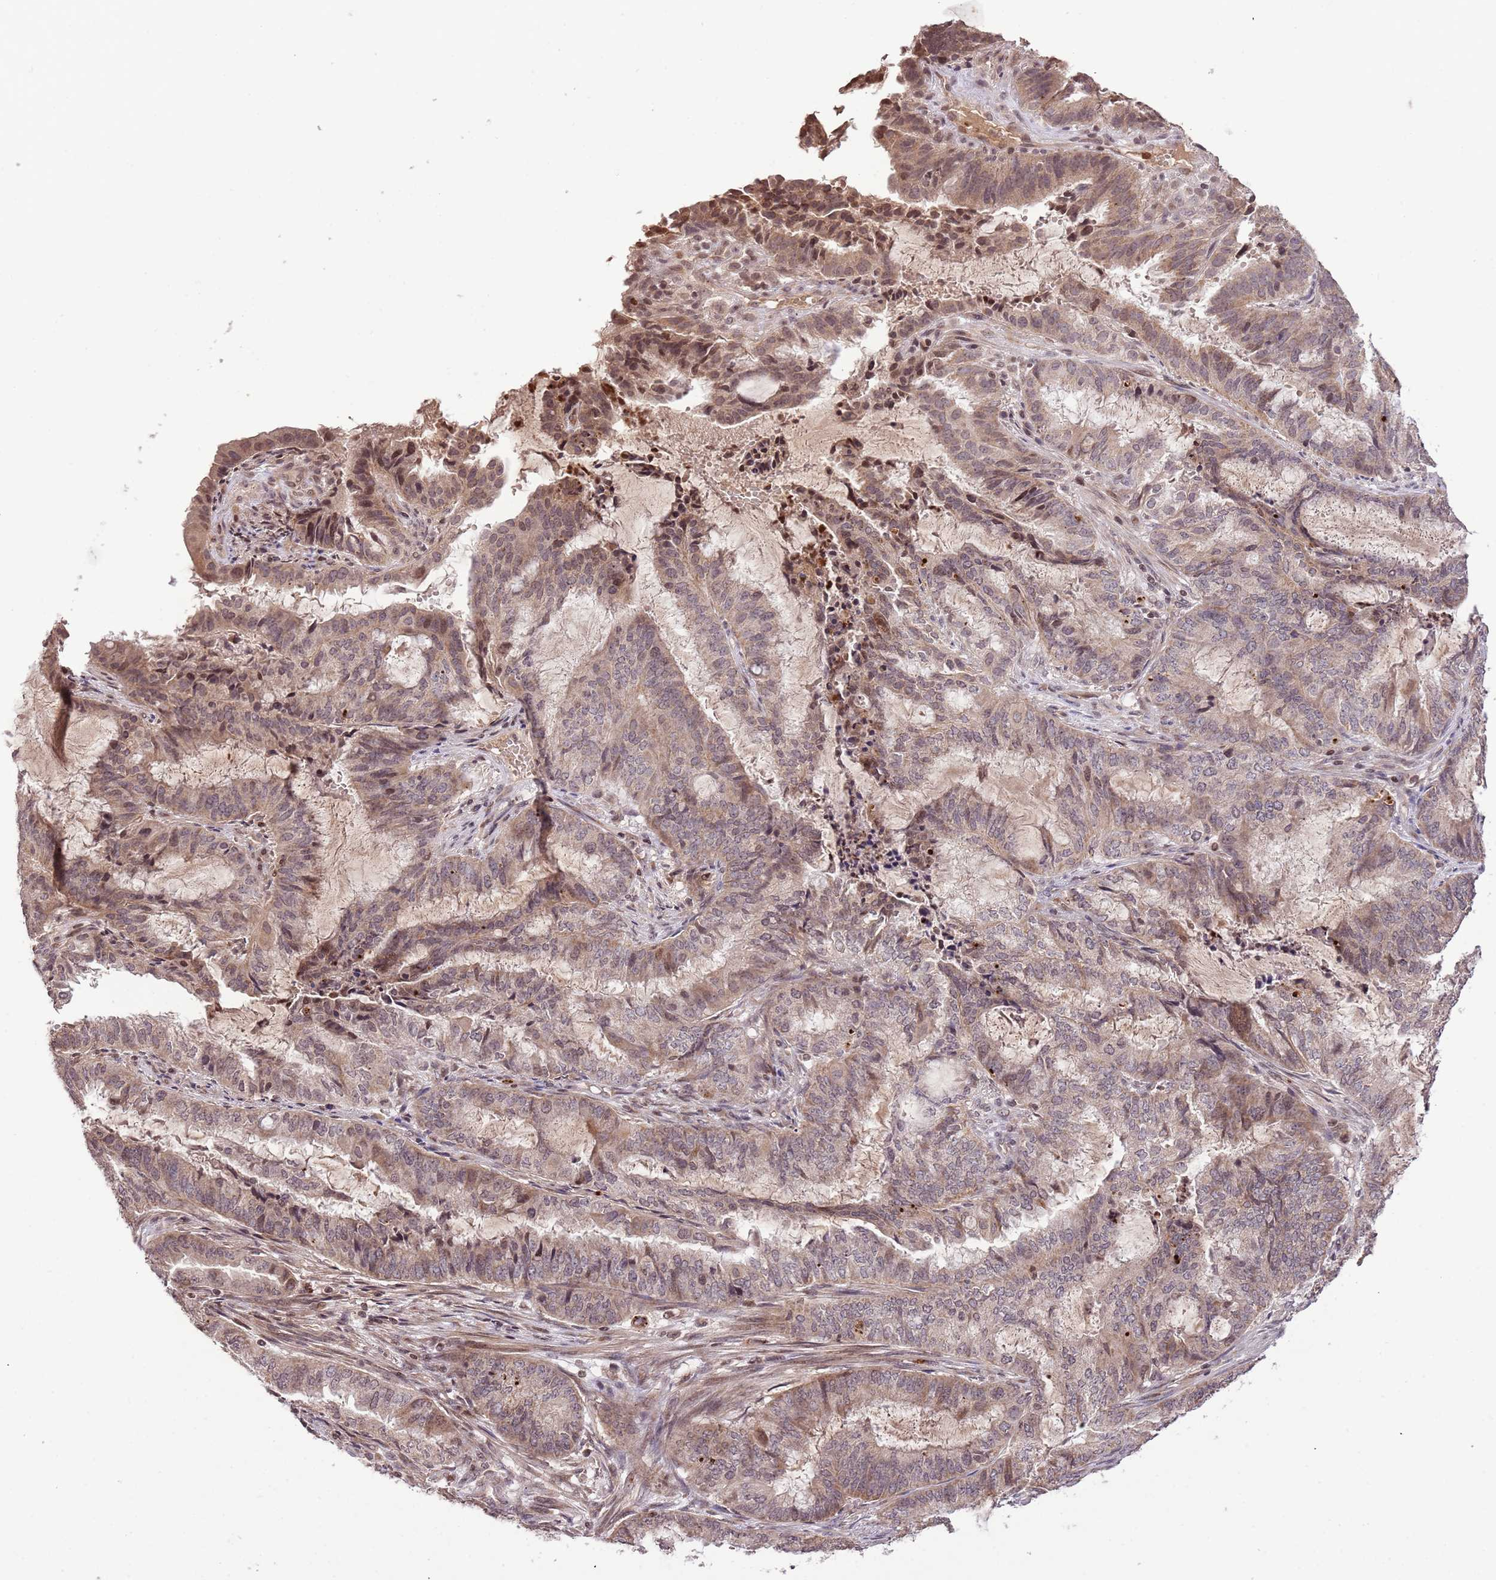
{"staining": {"intensity": "weak", "quantity": ">75%", "location": "cytoplasmic/membranous,nuclear"}, "tissue": "endometrial cancer", "cell_type": "Tumor cells", "image_type": "cancer", "snomed": [{"axis": "morphology", "description": "Adenocarcinoma, NOS"}, {"axis": "topography", "description": "Endometrium"}], "caption": "Immunohistochemical staining of endometrial adenocarcinoma shows low levels of weak cytoplasmic/membranous and nuclear protein expression in approximately >75% of tumor cells.", "gene": "SAMSN1", "patient": {"sex": "female", "age": 51}}